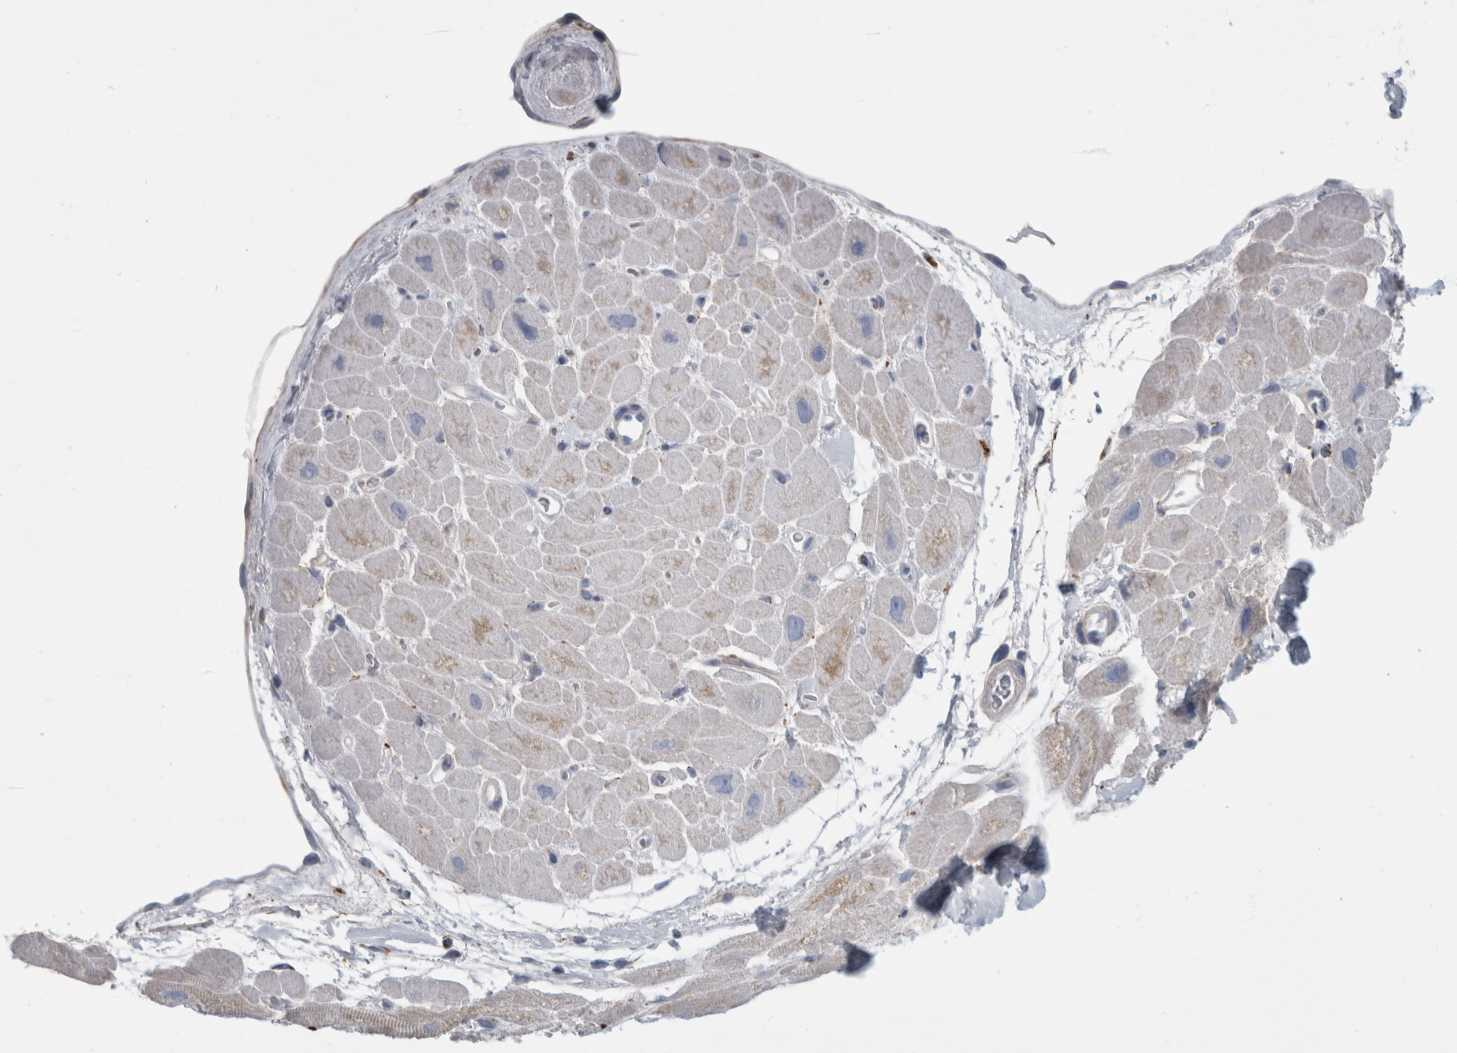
{"staining": {"intensity": "weak", "quantity": "<25%", "location": "cytoplasmic/membranous"}, "tissue": "heart muscle", "cell_type": "Cardiomyocytes", "image_type": "normal", "snomed": [{"axis": "morphology", "description": "Normal tissue, NOS"}, {"axis": "topography", "description": "Heart"}], "caption": "This histopathology image is of benign heart muscle stained with immunohistochemistry to label a protein in brown with the nuclei are counter-stained blue. There is no positivity in cardiomyocytes.", "gene": "GATM", "patient": {"sex": "male", "age": 49}}